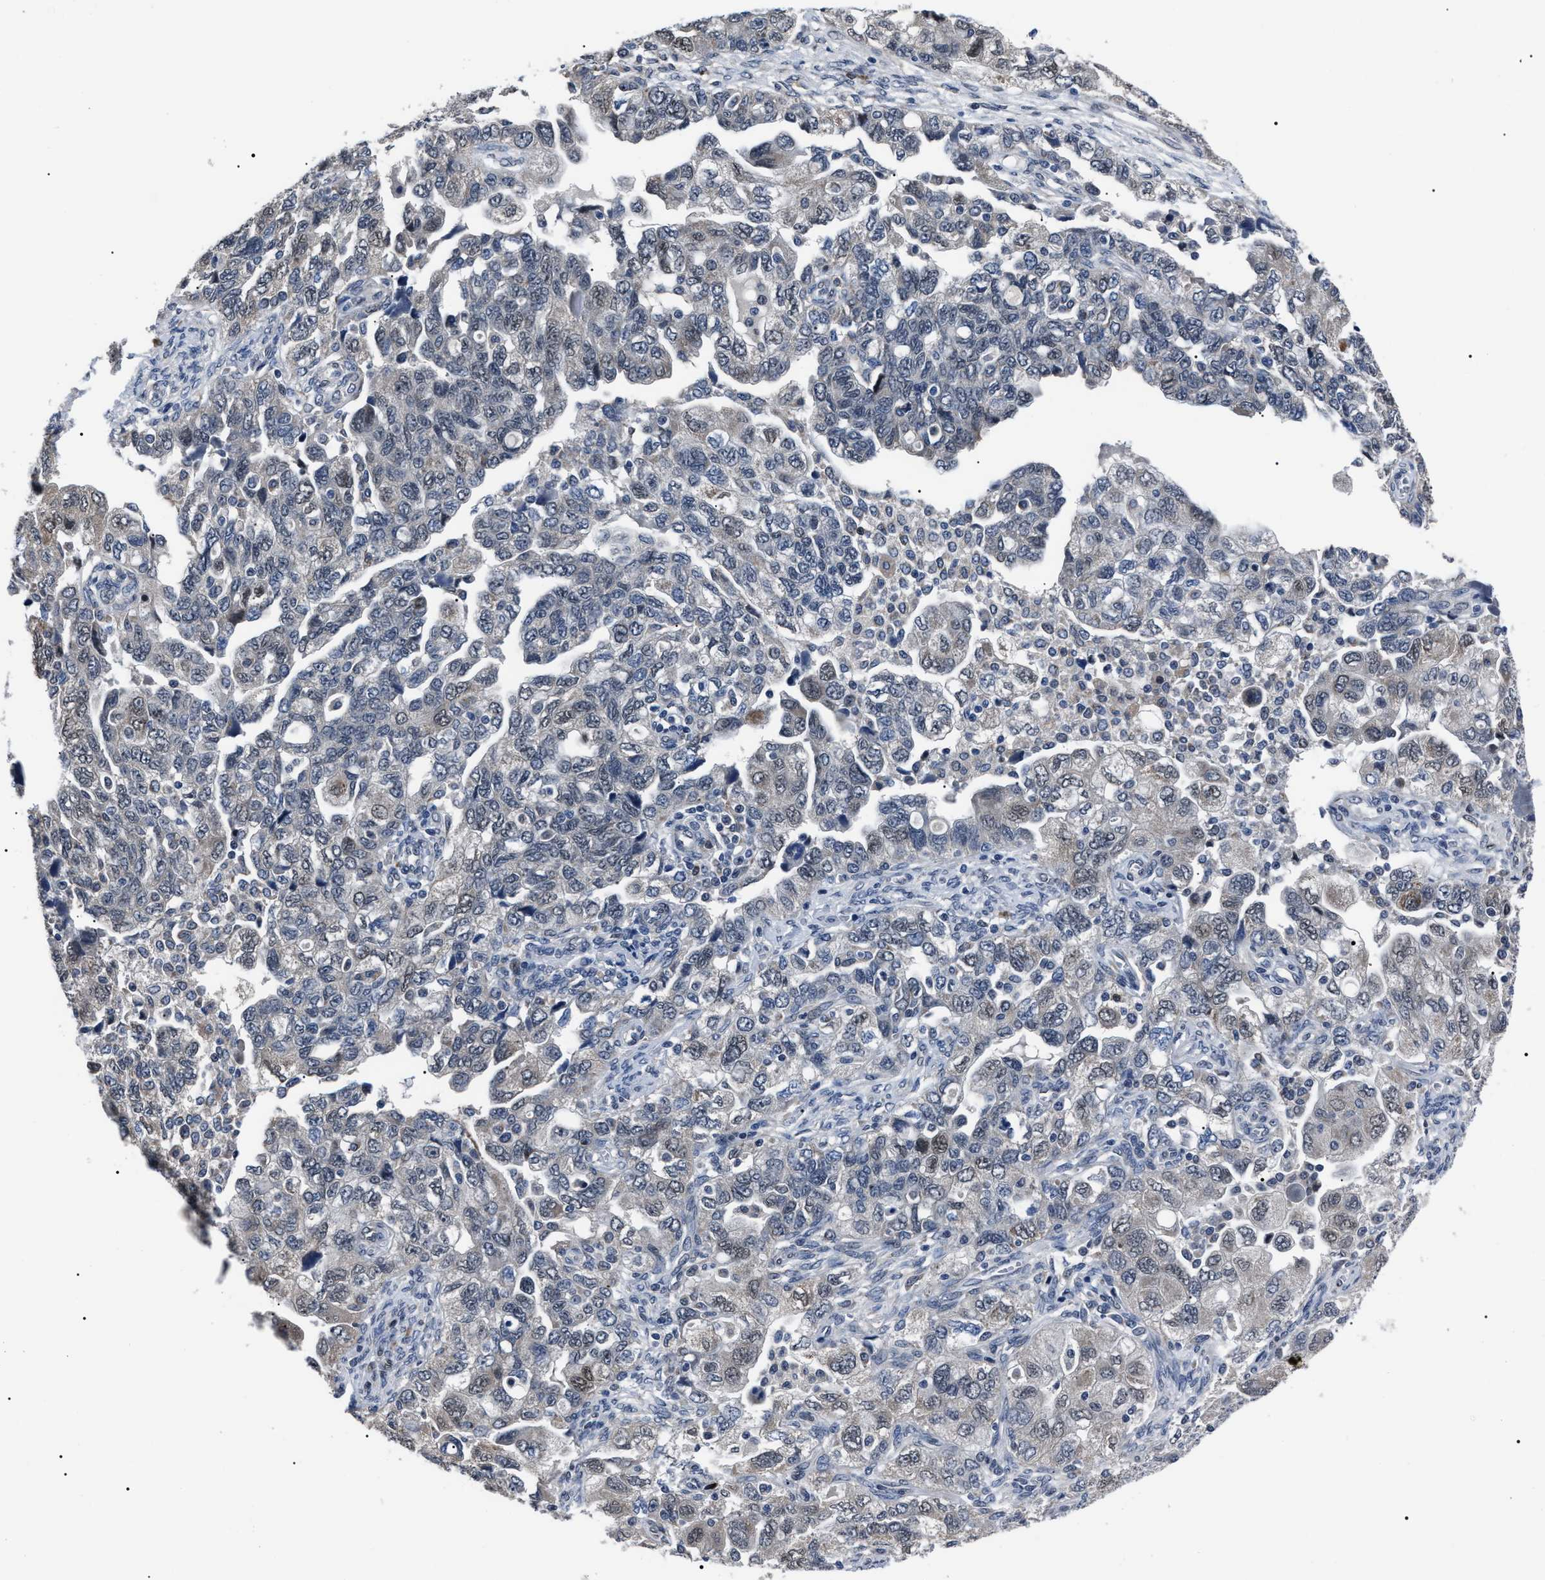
{"staining": {"intensity": "weak", "quantity": "25%-75%", "location": "cytoplasmic/membranous,nuclear"}, "tissue": "ovarian cancer", "cell_type": "Tumor cells", "image_type": "cancer", "snomed": [{"axis": "morphology", "description": "Carcinoma, NOS"}, {"axis": "morphology", "description": "Cystadenocarcinoma, serous, NOS"}, {"axis": "topography", "description": "Ovary"}], "caption": "Ovarian serous cystadenocarcinoma stained with DAB immunohistochemistry (IHC) demonstrates low levels of weak cytoplasmic/membranous and nuclear expression in about 25%-75% of tumor cells.", "gene": "LRRC14", "patient": {"sex": "female", "age": 69}}